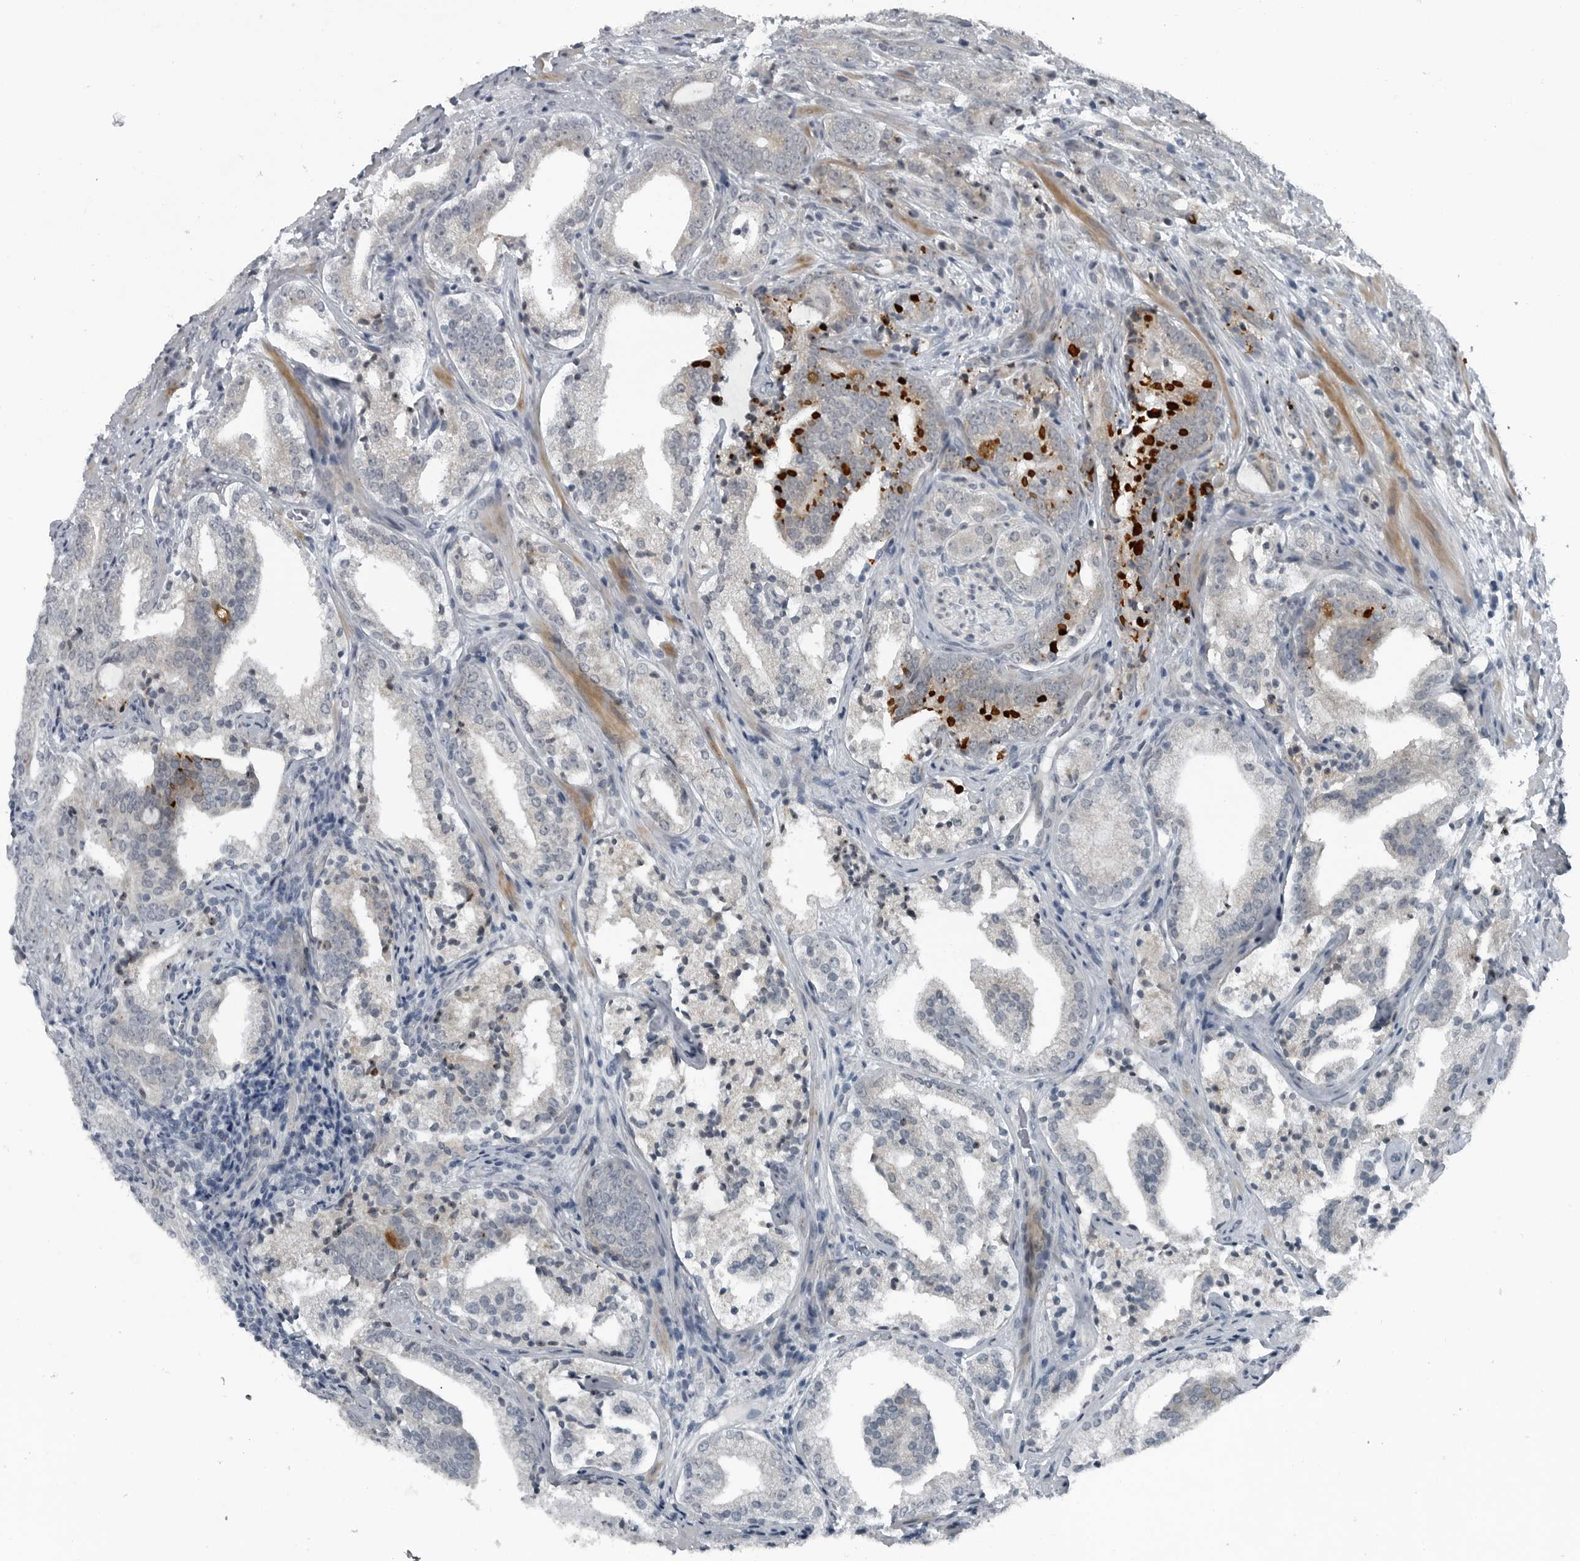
{"staining": {"intensity": "negative", "quantity": "none", "location": "none"}, "tissue": "prostate cancer", "cell_type": "Tumor cells", "image_type": "cancer", "snomed": [{"axis": "morphology", "description": "Adenocarcinoma, High grade"}, {"axis": "topography", "description": "Prostate"}], "caption": "Immunohistochemistry (IHC) photomicrograph of neoplastic tissue: prostate high-grade adenocarcinoma stained with DAB (3,3'-diaminobenzidine) shows no significant protein expression in tumor cells.", "gene": "DNAAF11", "patient": {"sex": "male", "age": 57}}